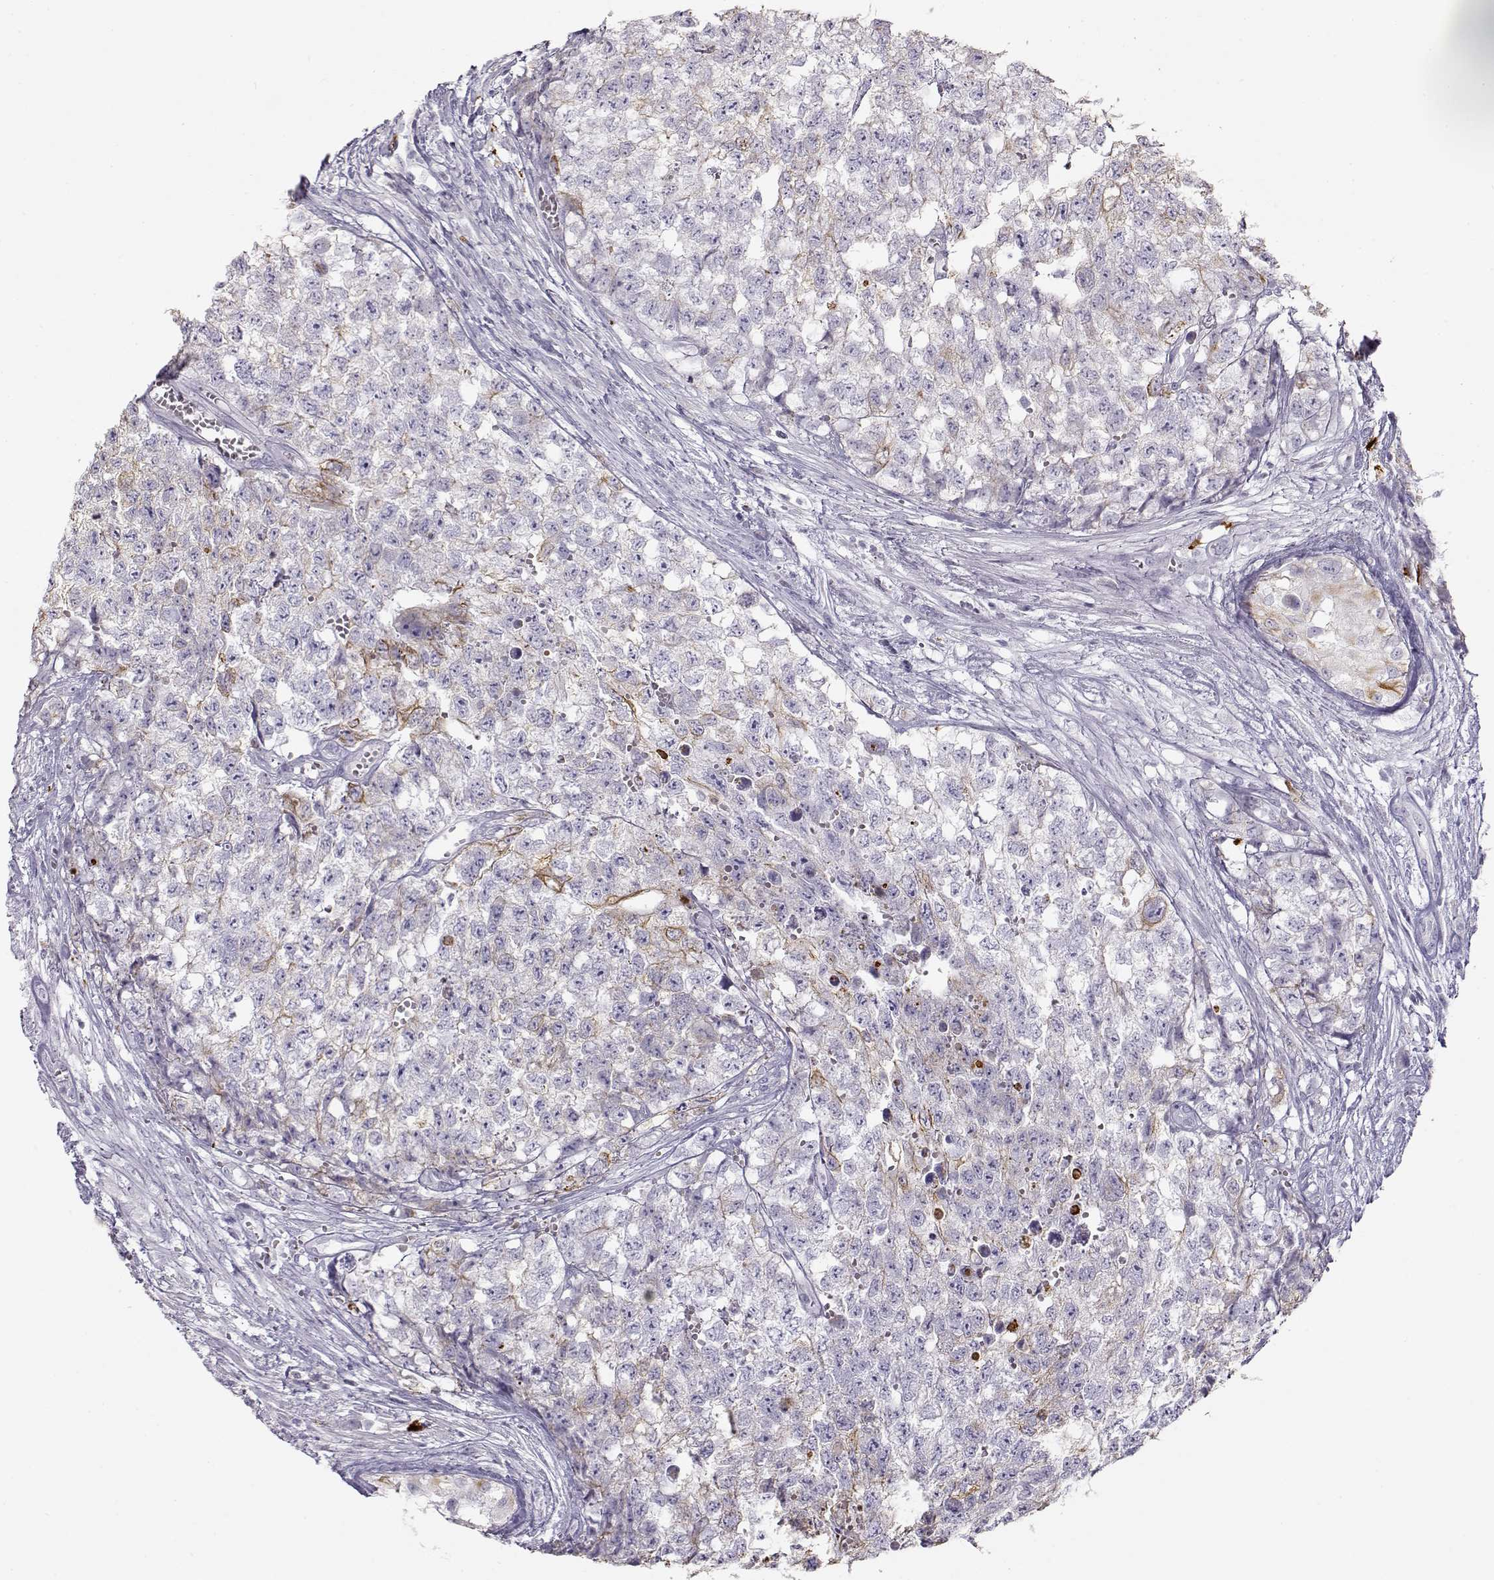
{"staining": {"intensity": "moderate", "quantity": "<25%", "location": "cytoplasmic/membranous"}, "tissue": "testis cancer", "cell_type": "Tumor cells", "image_type": "cancer", "snomed": [{"axis": "morphology", "description": "Seminoma, NOS"}, {"axis": "morphology", "description": "Carcinoma, Embryonal, NOS"}, {"axis": "topography", "description": "Testis"}], "caption": "Protein analysis of testis seminoma tissue shows moderate cytoplasmic/membranous staining in approximately <25% of tumor cells.", "gene": "S100B", "patient": {"sex": "male", "age": 22}}